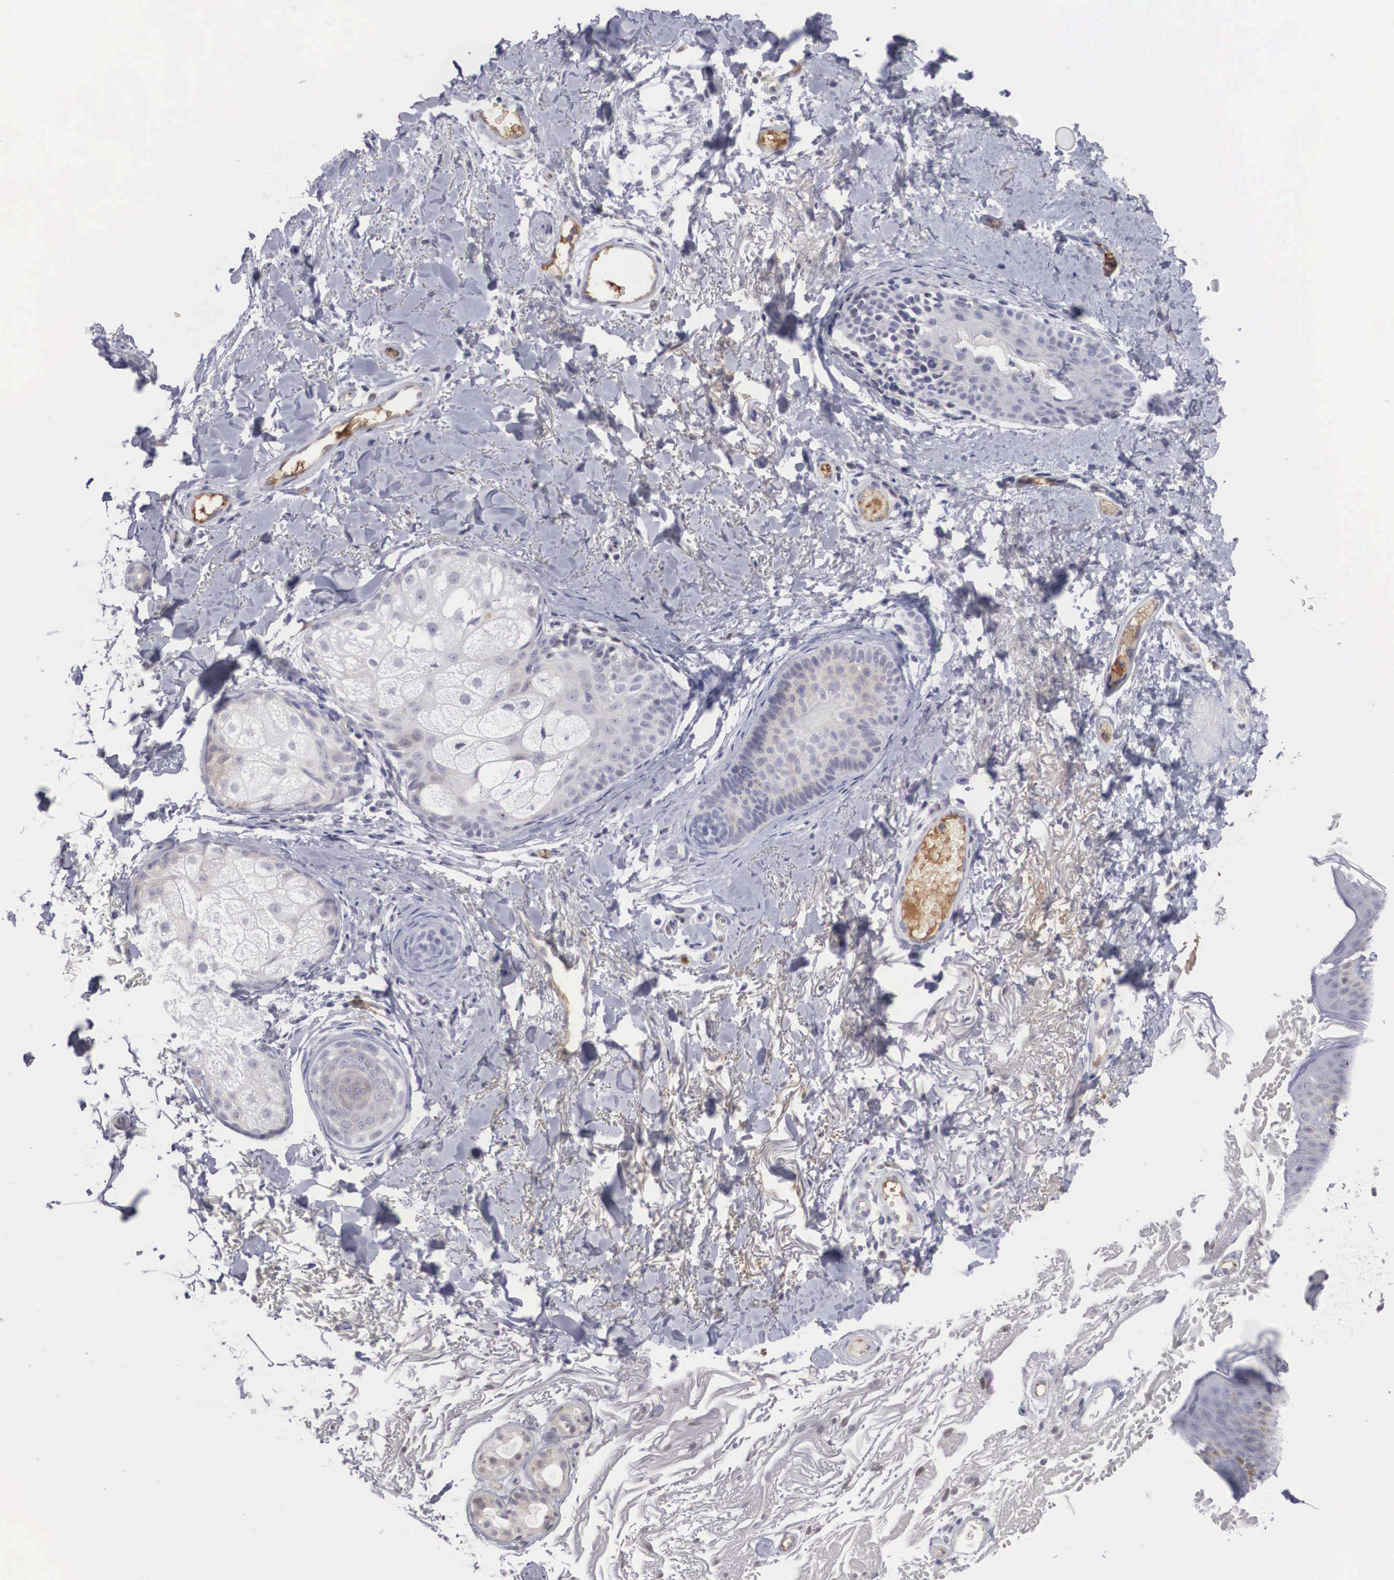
{"staining": {"intensity": "negative", "quantity": "none", "location": "none"}, "tissue": "skin", "cell_type": "Fibroblasts", "image_type": "normal", "snomed": [{"axis": "morphology", "description": "Normal tissue, NOS"}, {"axis": "morphology", "description": "Neoplasm, benign, NOS"}, {"axis": "topography", "description": "Skin"}], "caption": "The immunohistochemistry (IHC) micrograph has no significant expression in fibroblasts of skin.", "gene": "RBPJ", "patient": {"sex": "female", "age": 53}}